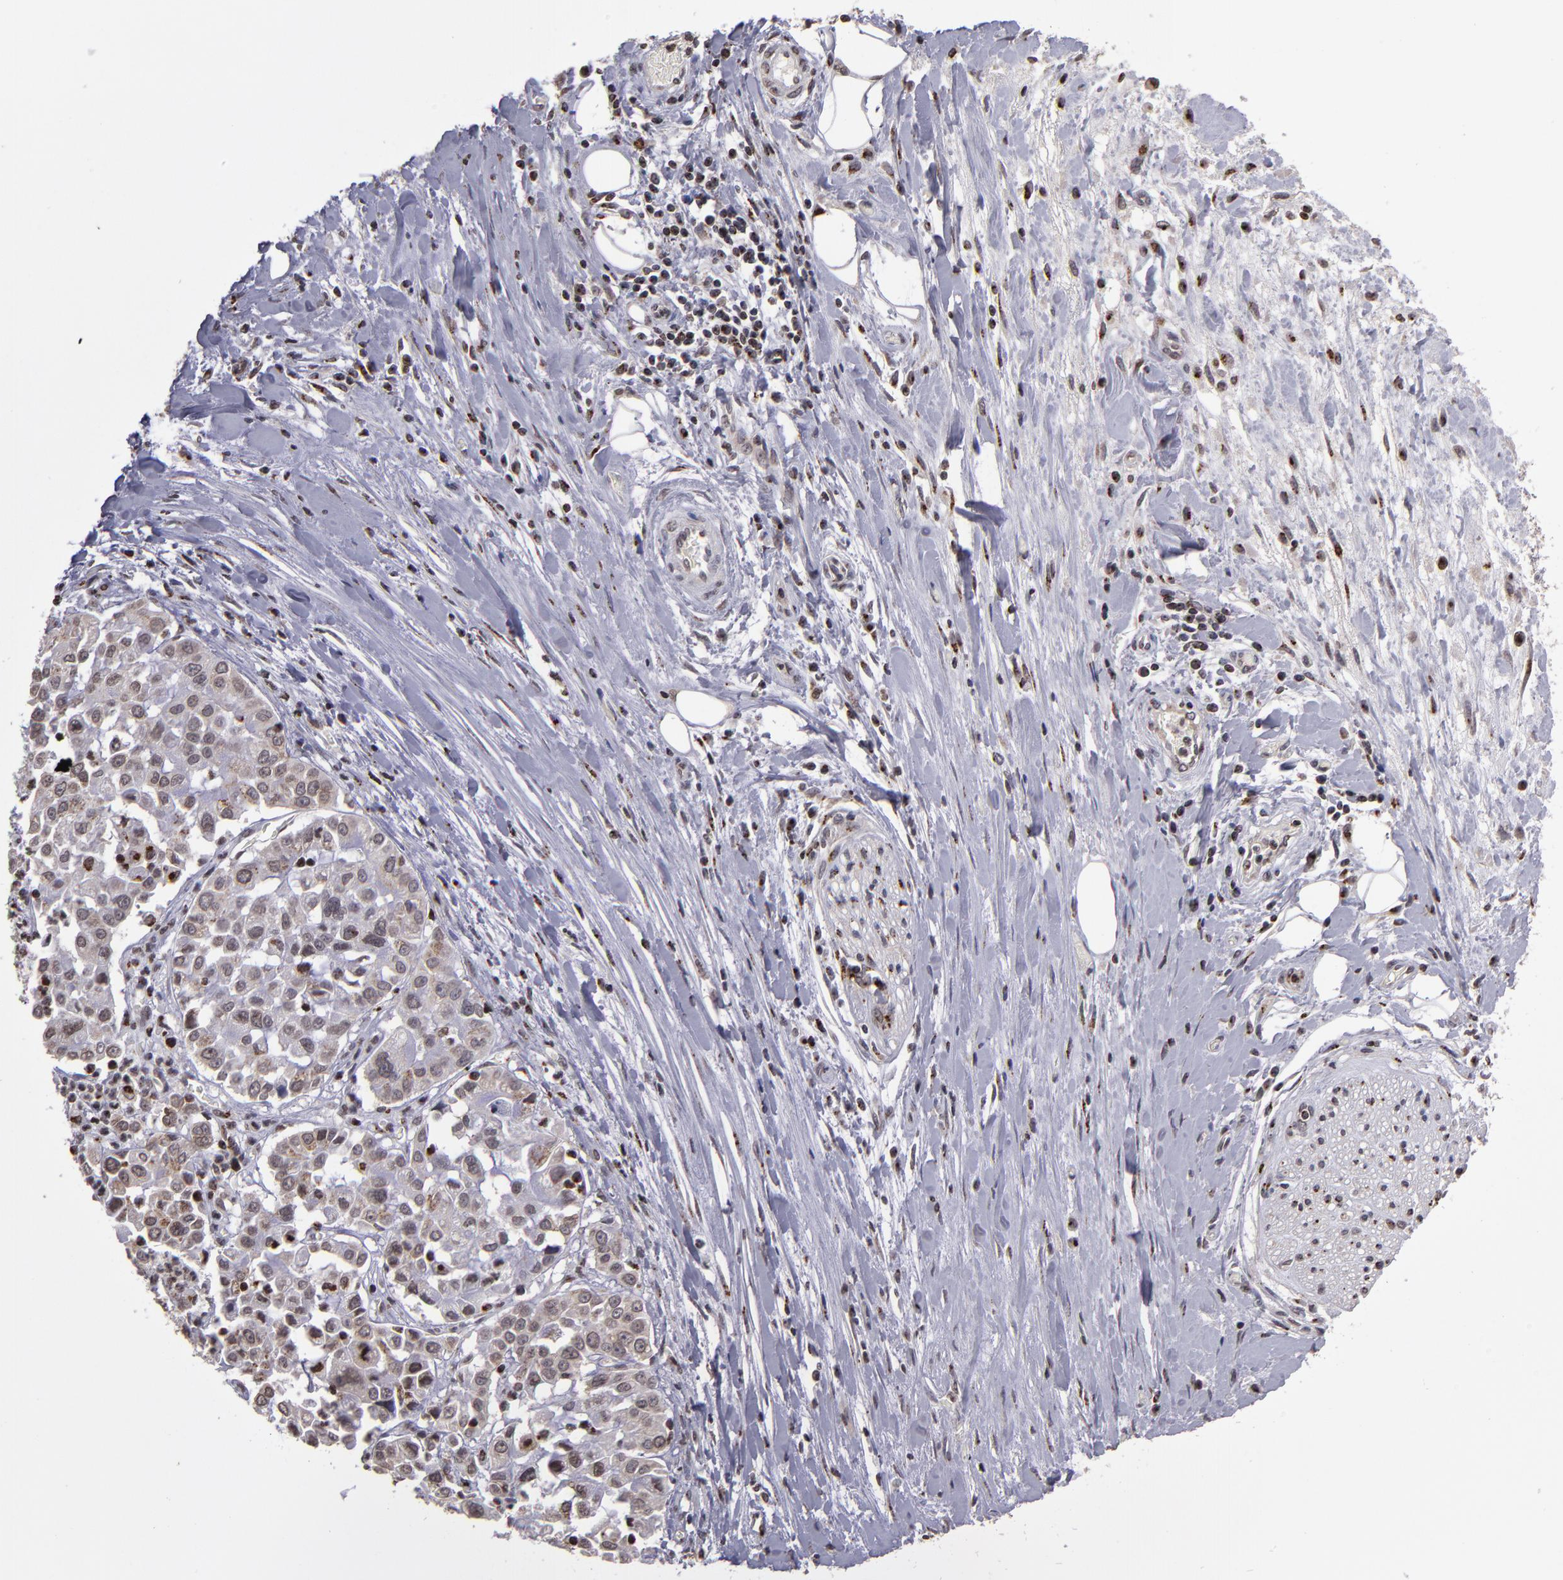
{"staining": {"intensity": "moderate", "quantity": ">75%", "location": "cytoplasmic/membranous,nuclear"}, "tissue": "pancreatic cancer", "cell_type": "Tumor cells", "image_type": "cancer", "snomed": [{"axis": "morphology", "description": "Adenocarcinoma, NOS"}, {"axis": "topography", "description": "Pancreas"}], "caption": "Adenocarcinoma (pancreatic) was stained to show a protein in brown. There is medium levels of moderate cytoplasmic/membranous and nuclear positivity in approximately >75% of tumor cells. Nuclei are stained in blue.", "gene": "CSDC2", "patient": {"sex": "female", "age": 52}}